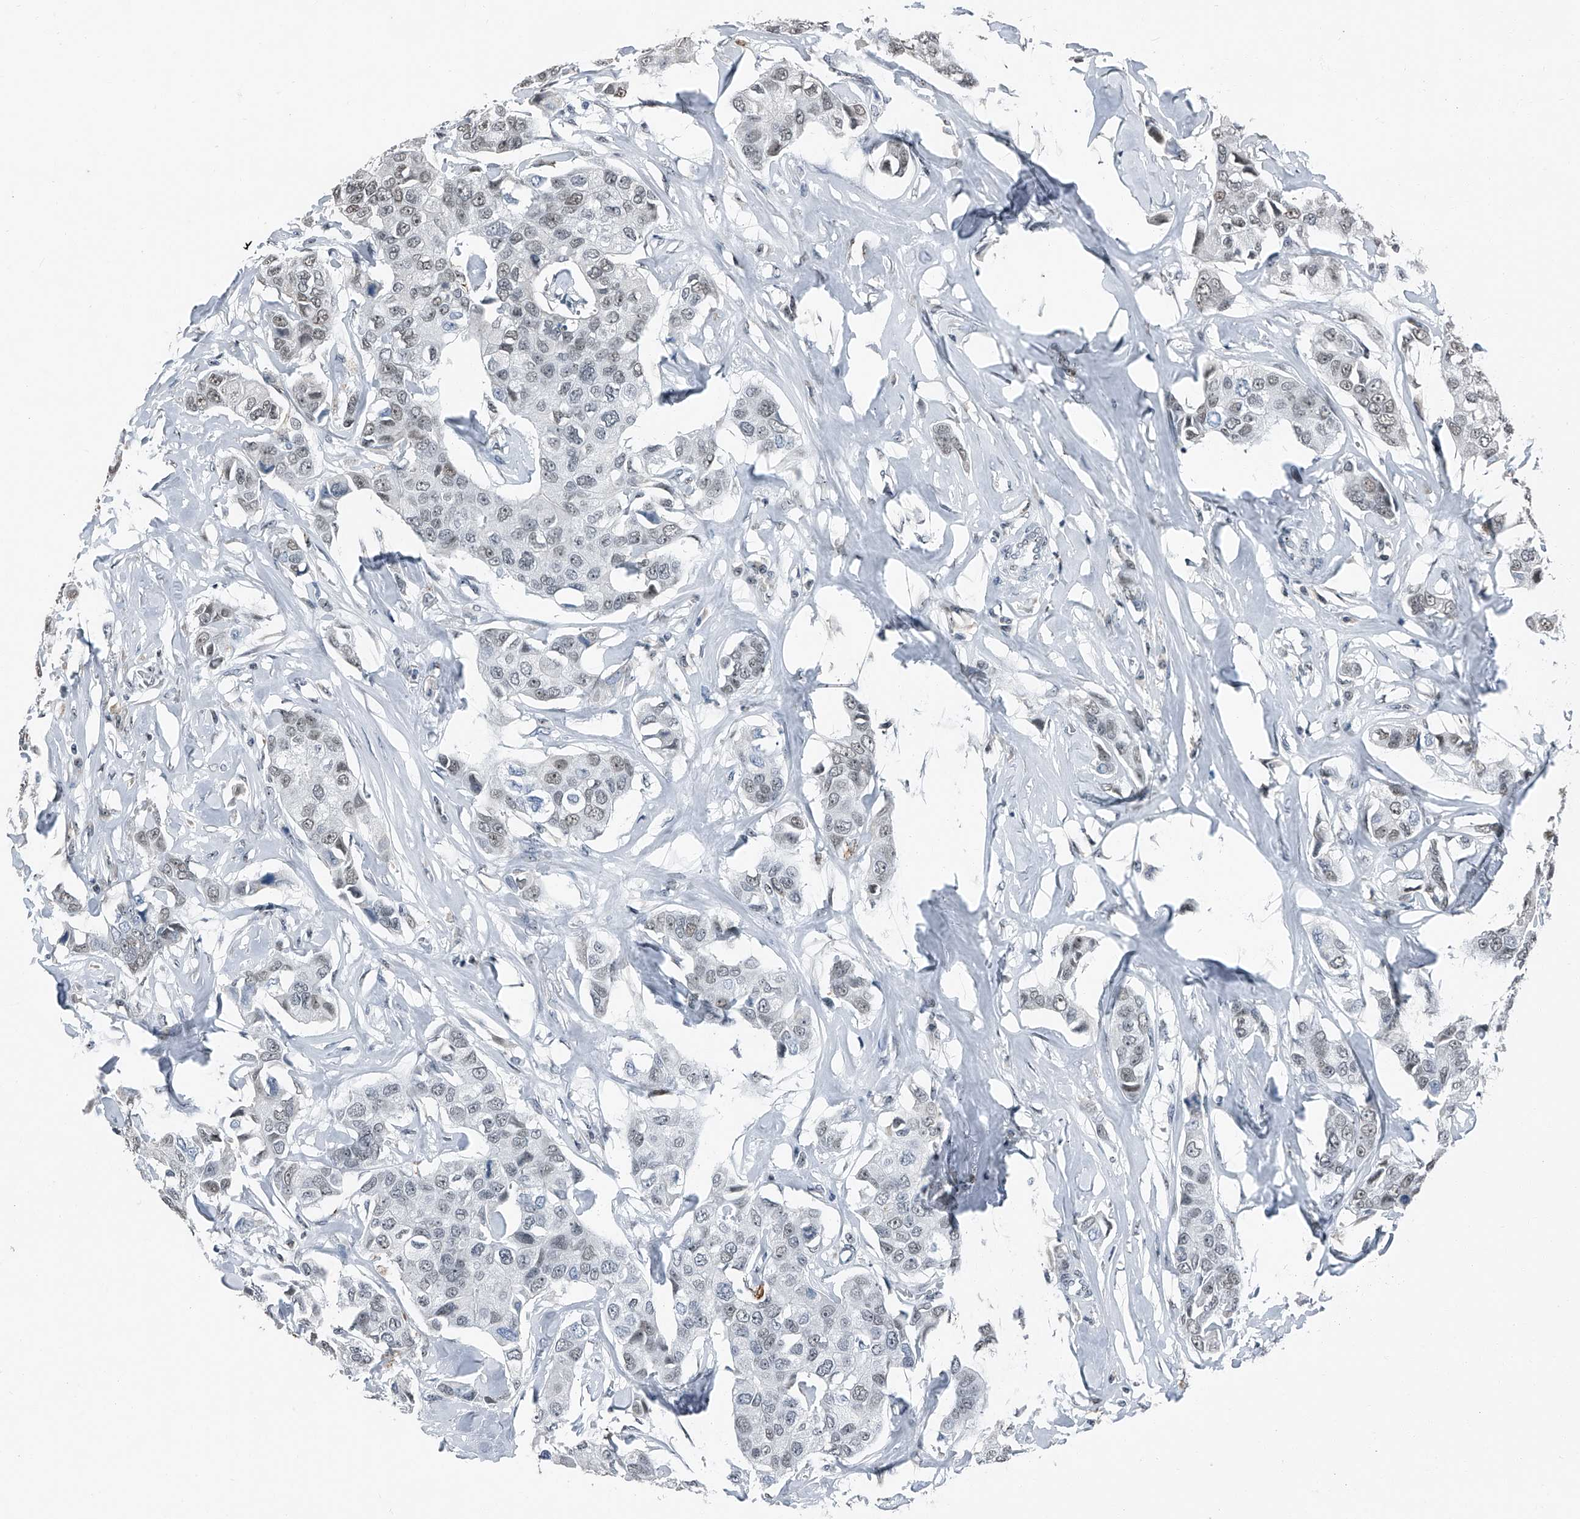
{"staining": {"intensity": "weak", "quantity": "<25%", "location": "nuclear"}, "tissue": "breast cancer", "cell_type": "Tumor cells", "image_type": "cancer", "snomed": [{"axis": "morphology", "description": "Duct carcinoma"}, {"axis": "topography", "description": "Breast"}], "caption": "This histopathology image is of intraductal carcinoma (breast) stained with immunohistochemistry to label a protein in brown with the nuclei are counter-stained blue. There is no staining in tumor cells. (Stains: DAB (3,3'-diaminobenzidine) IHC with hematoxylin counter stain, Microscopy: brightfield microscopy at high magnification).", "gene": "TCOF1", "patient": {"sex": "female", "age": 80}}